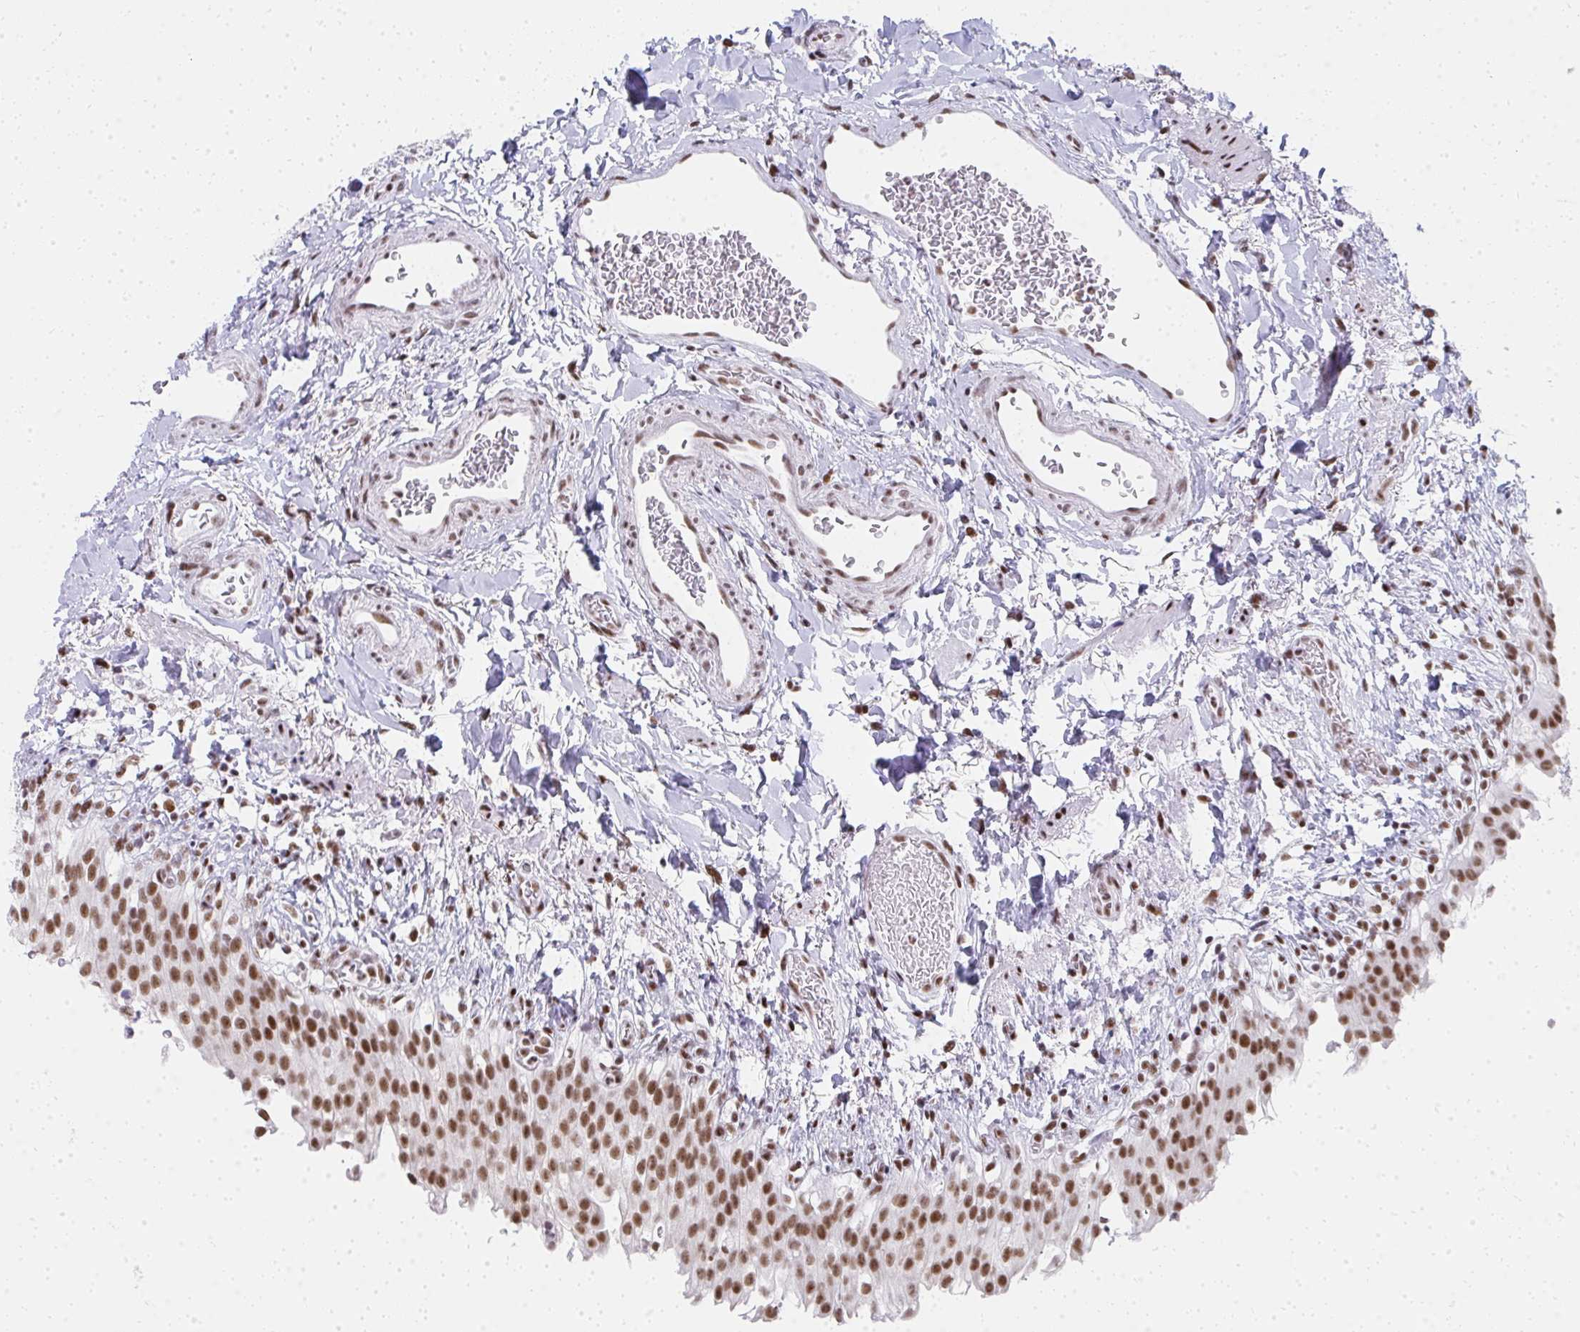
{"staining": {"intensity": "strong", "quantity": ">75%", "location": "nuclear"}, "tissue": "urinary bladder", "cell_type": "Urothelial cells", "image_type": "normal", "snomed": [{"axis": "morphology", "description": "Normal tissue, NOS"}, {"axis": "topography", "description": "Urinary bladder"}, {"axis": "topography", "description": "Peripheral nerve tissue"}], "caption": "Immunohistochemical staining of benign urinary bladder reveals strong nuclear protein staining in about >75% of urothelial cells. (Stains: DAB in brown, nuclei in blue, Microscopy: brightfield microscopy at high magnification).", "gene": "CREBBP", "patient": {"sex": "female", "age": 60}}